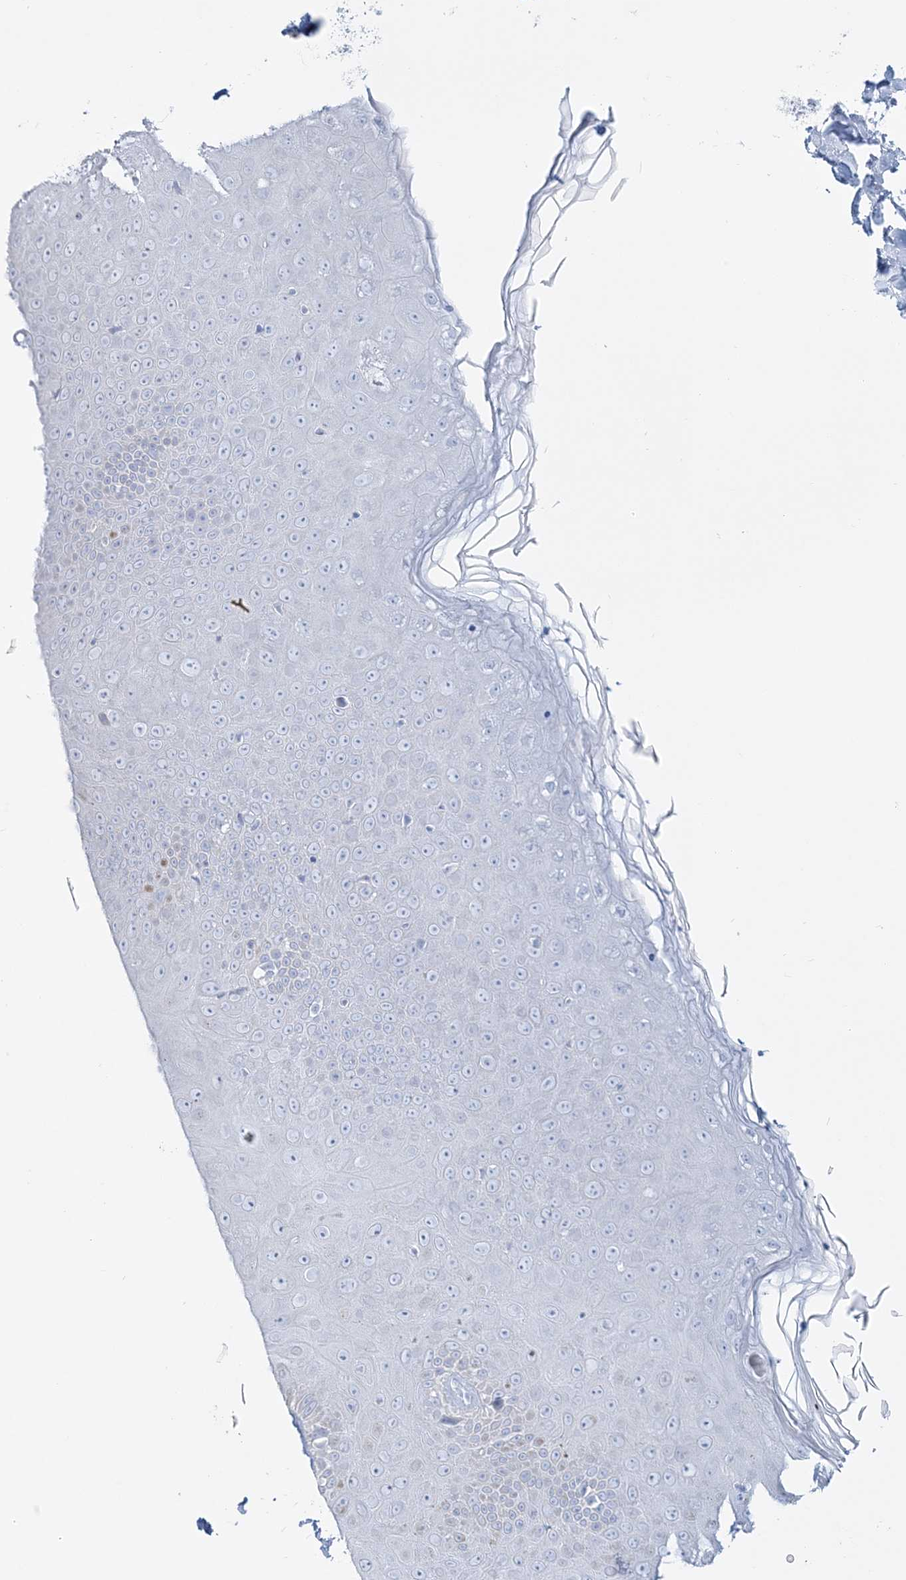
{"staining": {"intensity": "negative", "quantity": "none", "location": "none"}, "tissue": "skin", "cell_type": "Fibroblasts", "image_type": "normal", "snomed": [{"axis": "morphology", "description": "Normal tissue, NOS"}, {"axis": "topography", "description": "Skin"}], "caption": "Immunohistochemical staining of benign human skin shows no significant expression in fibroblasts.", "gene": "ADGB", "patient": {"sex": "male", "age": 52}}